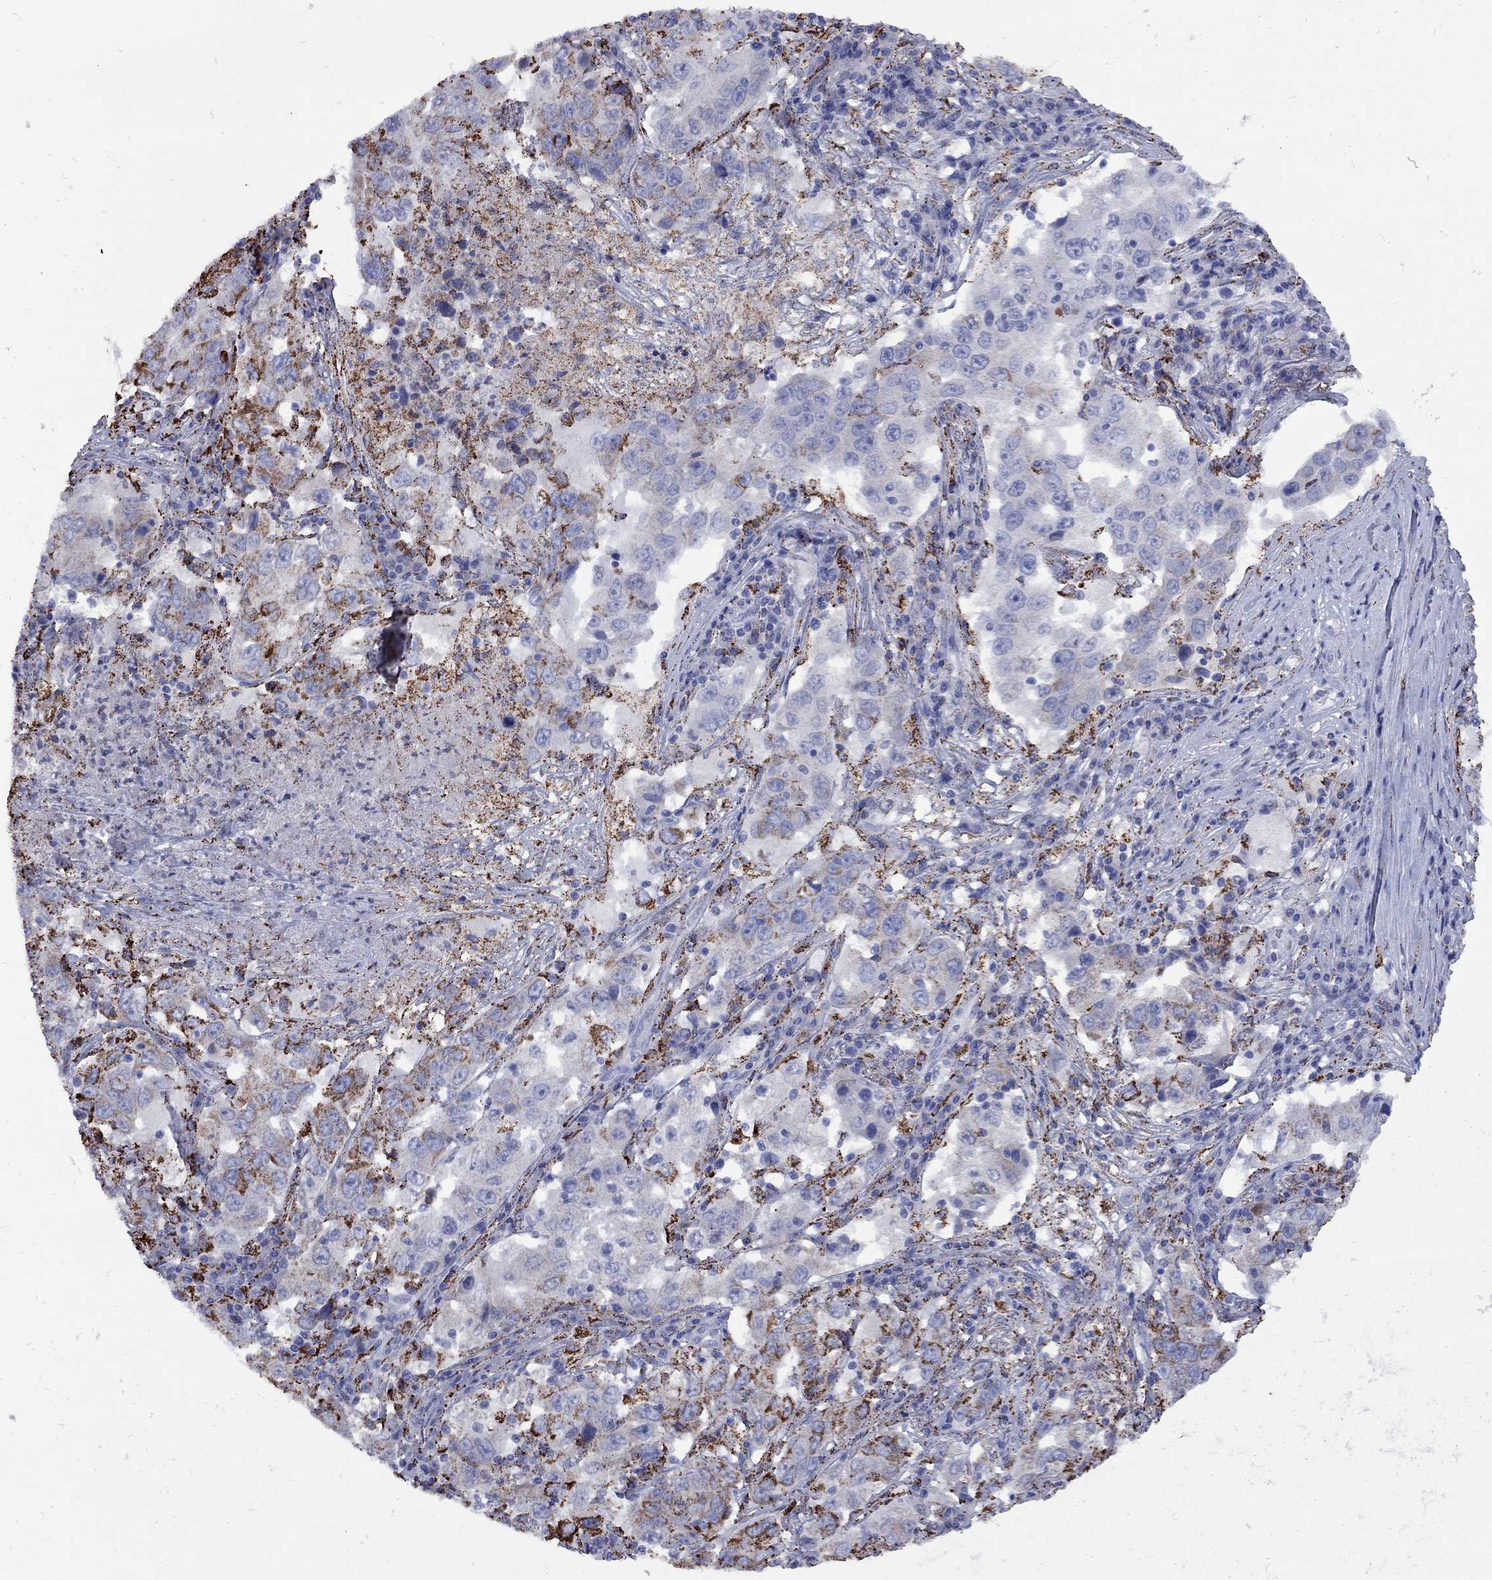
{"staining": {"intensity": "strong", "quantity": "<25%", "location": "cytoplasmic/membranous"}, "tissue": "lung cancer", "cell_type": "Tumor cells", "image_type": "cancer", "snomed": [{"axis": "morphology", "description": "Adenocarcinoma, NOS"}, {"axis": "topography", "description": "Lung"}], "caption": "Human lung cancer (adenocarcinoma) stained with a protein marker reveals strong staining in tumor cells.", "gene": "SESTD1", "patient": {"sex": "male", "age": 73}}